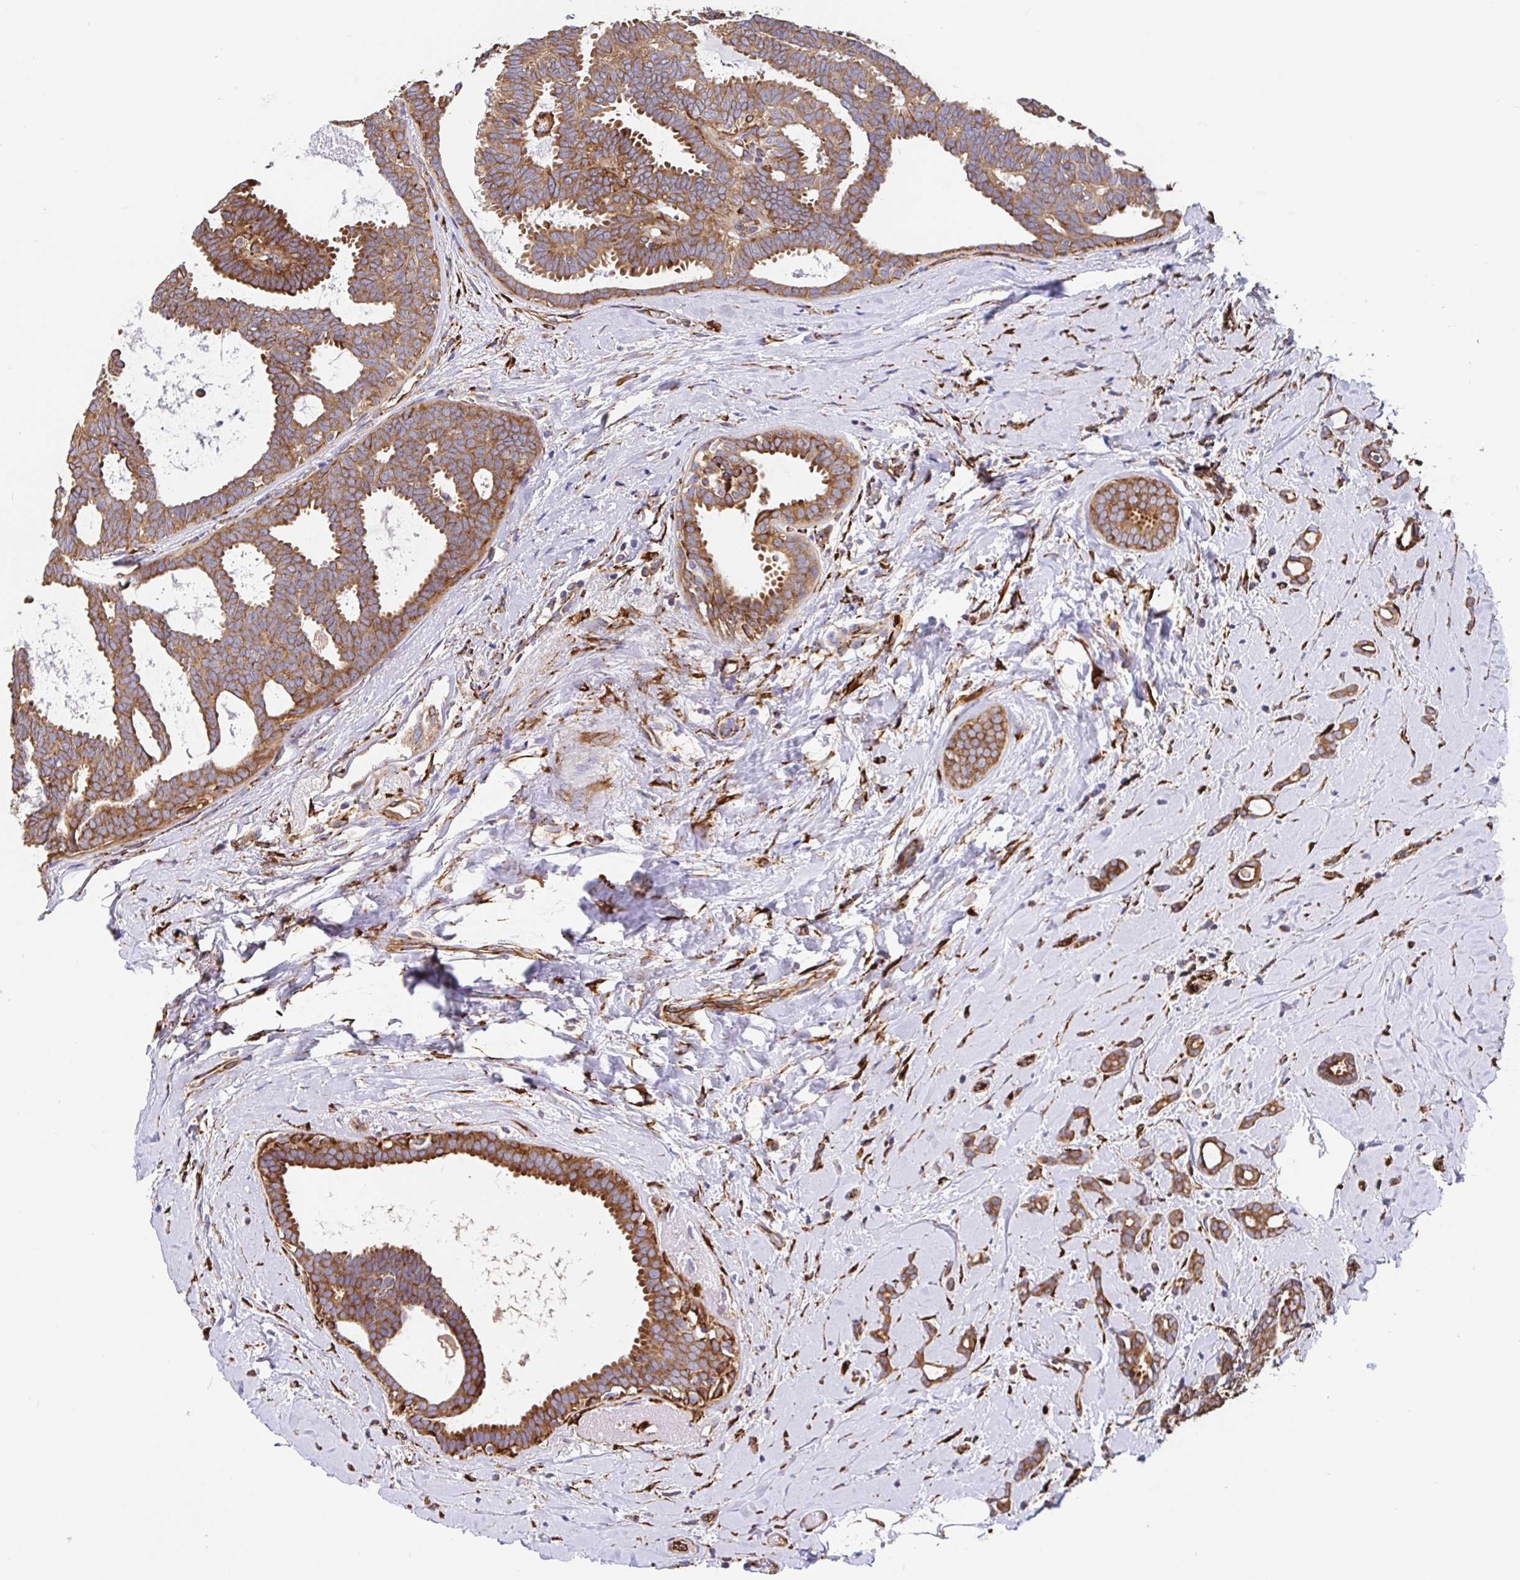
{"staining": {"intensity": "strong", "quantity": ">75%", "location": "cytoplasmic/membranous"}, "tissue": "breast cancer", "cell_type": "Tumor cells", "image_type": "cancer", "snomed": [{"axis": "morphology", "description": "Intraductal carcinoma, in situ"}, {"axis": "morphology", "description": "Duct carcinoma"}, {"axis": "morphology", "description": "Lobular carcinoma, in situ"}, {"axis": "topography", "description": "Breast"}], "caption": "Human breast cancer stained for a protein (brown) demonstrates strong cytoplasmic/membranous positive expression in approximately >75% of tumor cells.", "gene": "MAOA", "patient": {"sex": "female", "age": 44}}